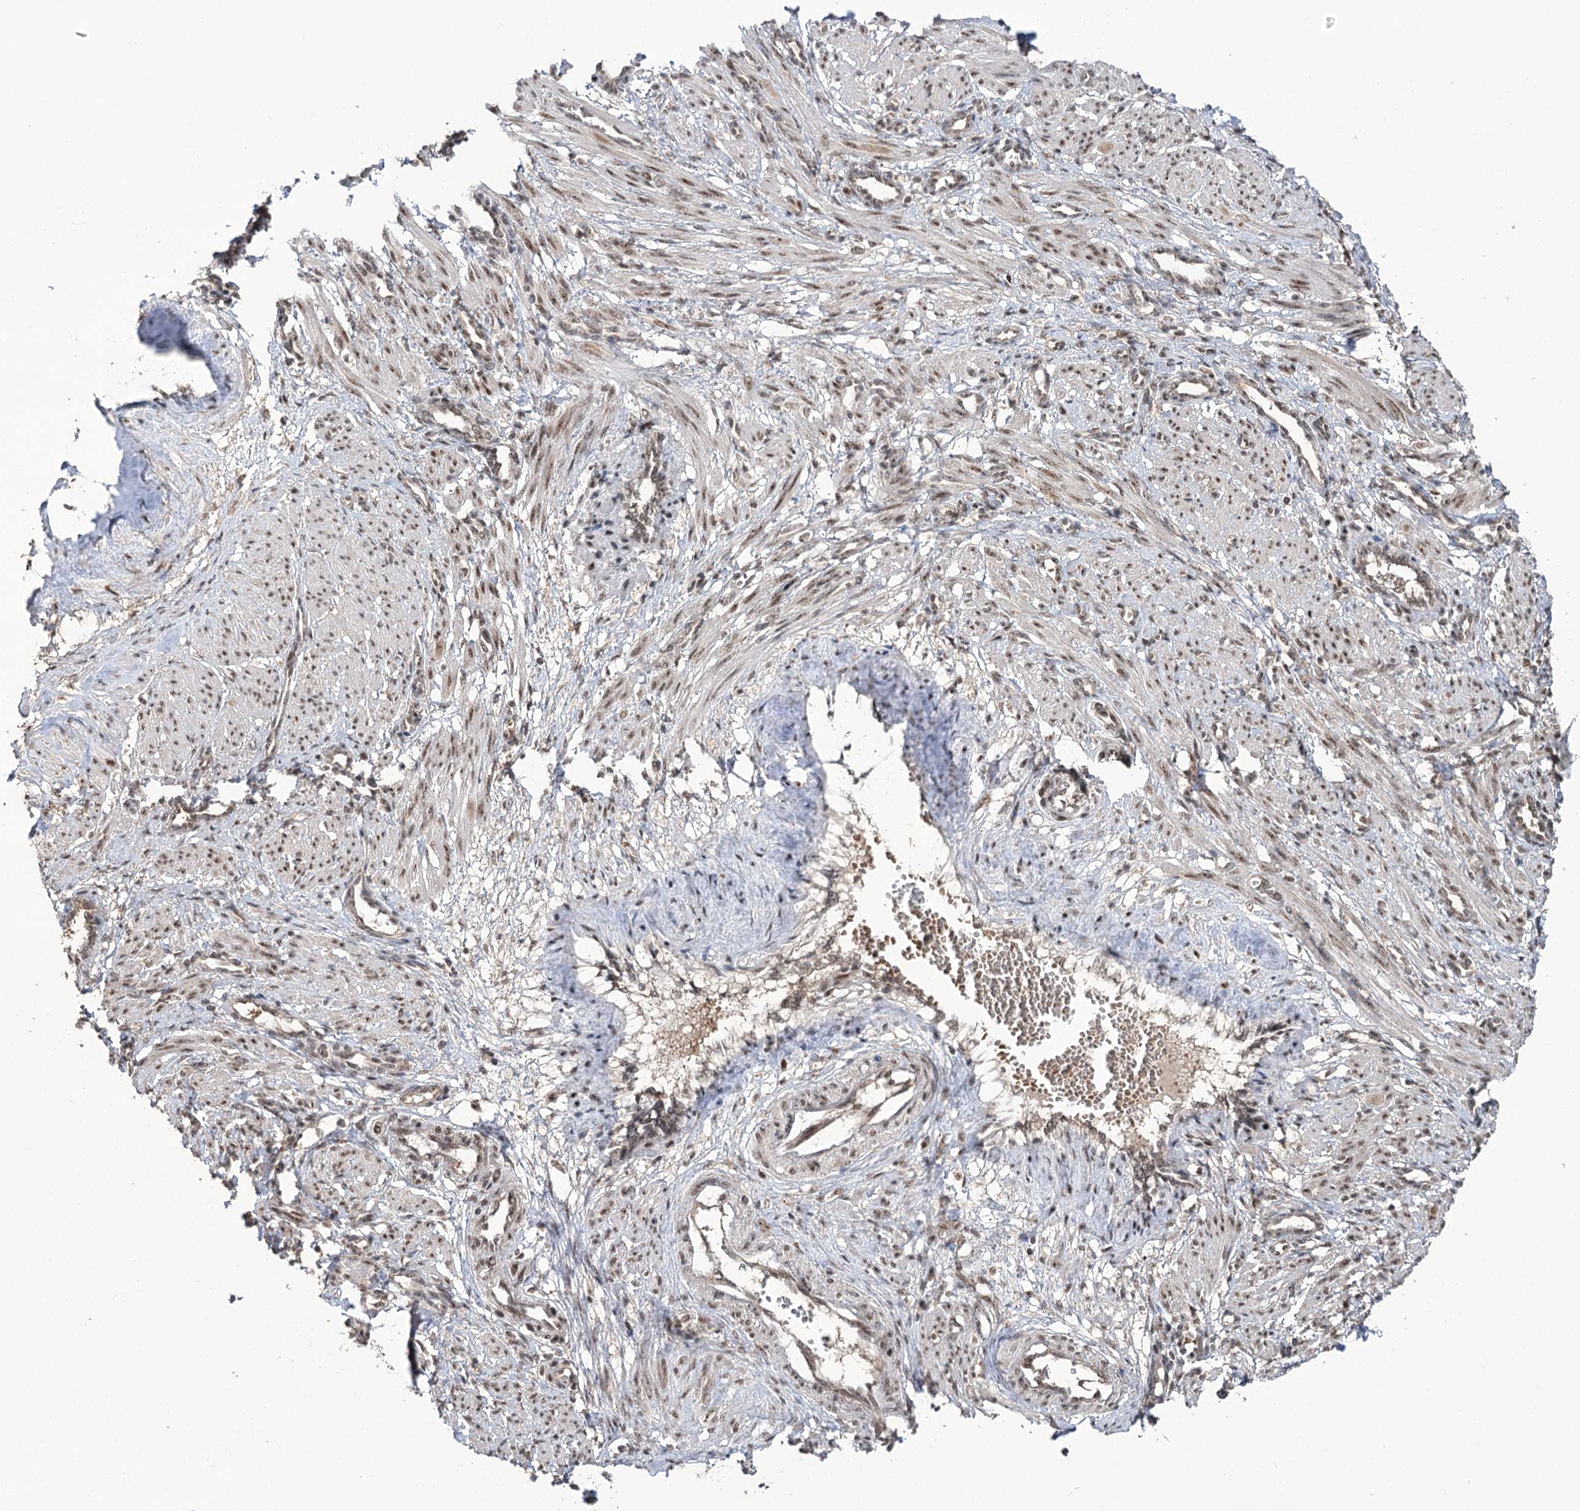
{"staining": {"intensity": "moderate", "quantity": ">75%", "location": "nuclear"}, "tissue": "smooth muscle", "cell_type": "Smooth muscle cells", "image_type": "normal", "snomed": [{"axis": "morphology", "description": "Normal tissue, NOS"}, {"axis": "topography", "description": "Endometrium"}], "caption": "Protein analysis of normal smooth muscle exhibits moderate nuclear staining in approximately >75% of smooth muscle cells.", "gene": "ERCC3", "patient": {"sex": "female", "age": 33}}